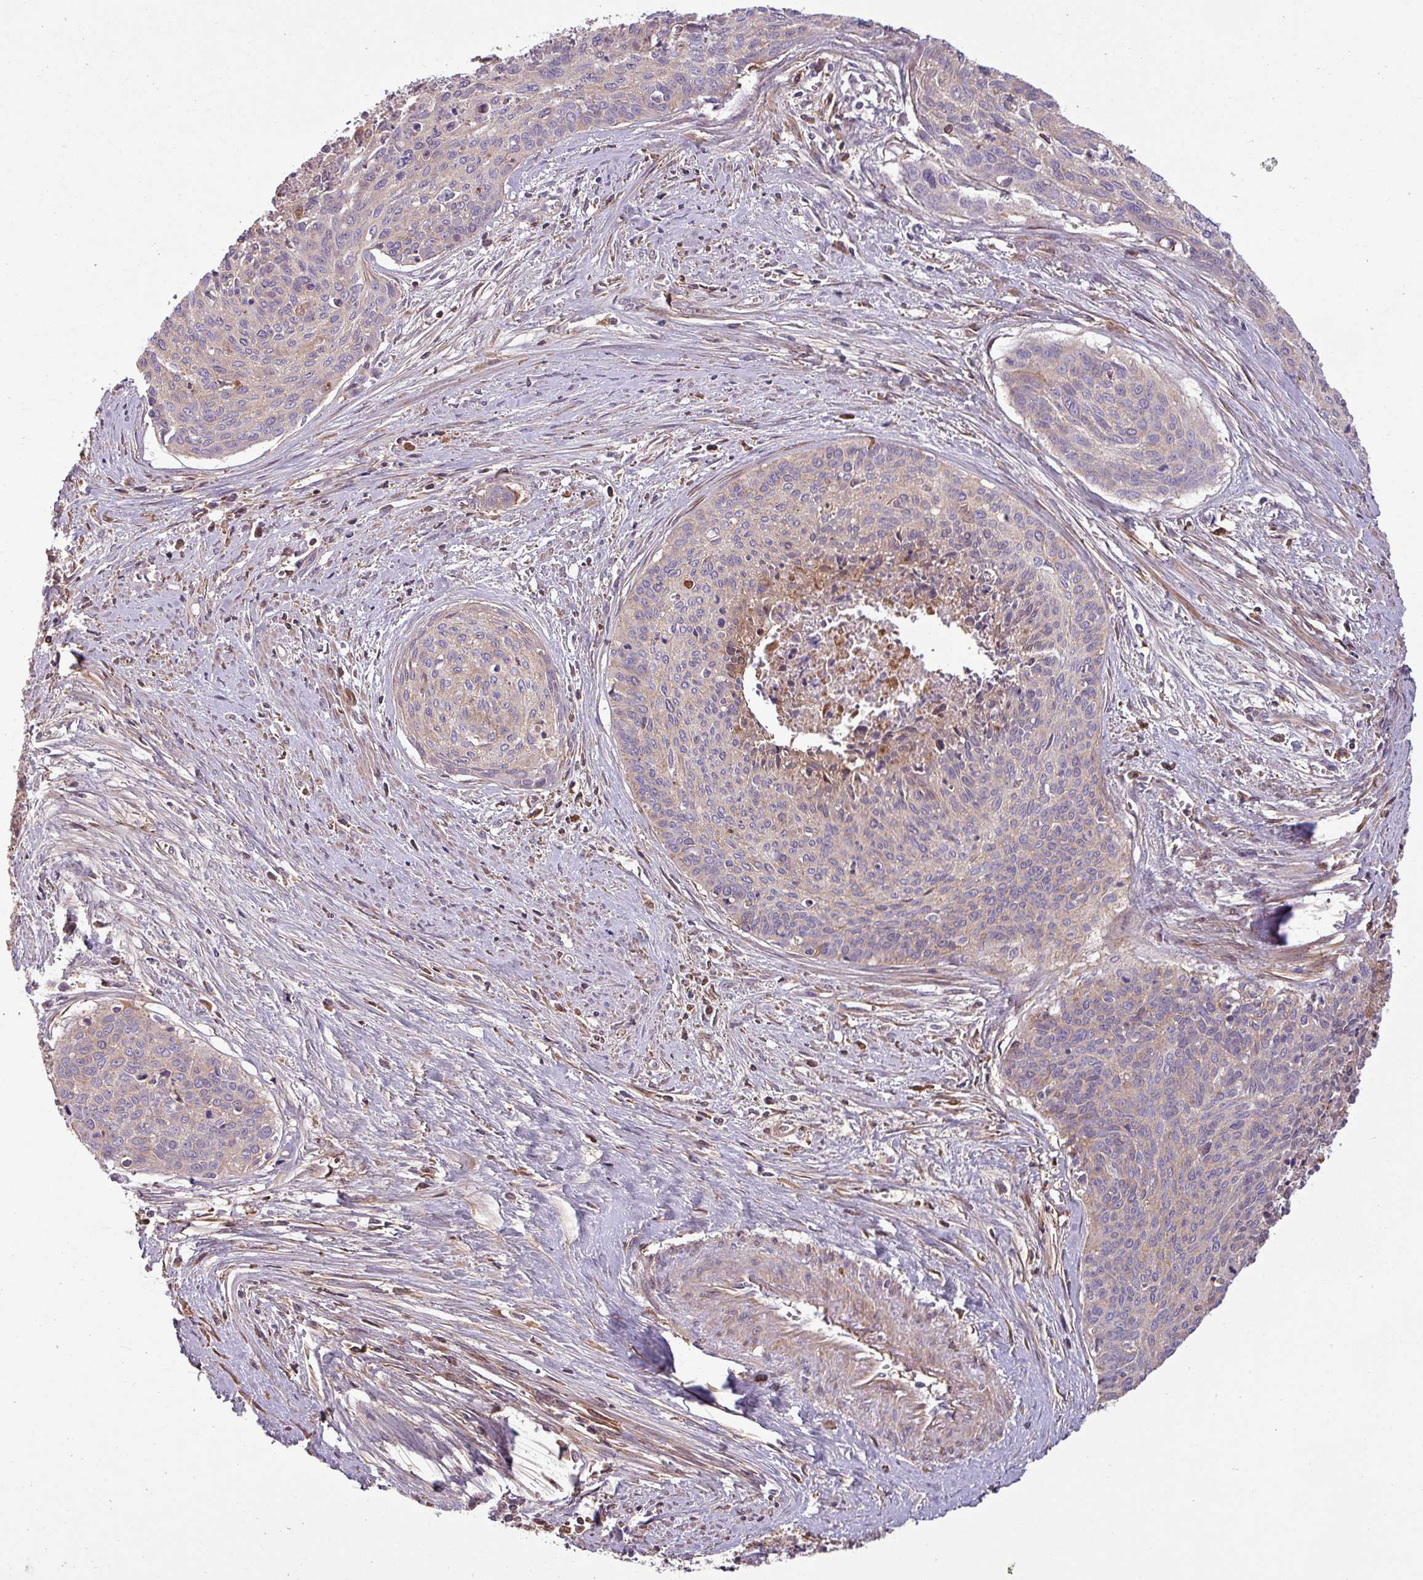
{"staining": {"intensity": "weak", "quantity": "<25%", "location": "cytoplasmic/membranous"}, "tissue": "cervical cancer", "cell_type": "Tumor cells", "image_type": "cancer", "snomed": [{"axis": "morphology", "description": "Squamous cell carcinoma, NOS"}, {"axis": "topography", "description": "Cervix"}], "caption": "Immunohistochemical staining of cervical cancer (squamous cell carcinoma) reveals no significant staining in tumor cells.", "gene": "C4B", "patient": {"sex": "female", "age": 55}}